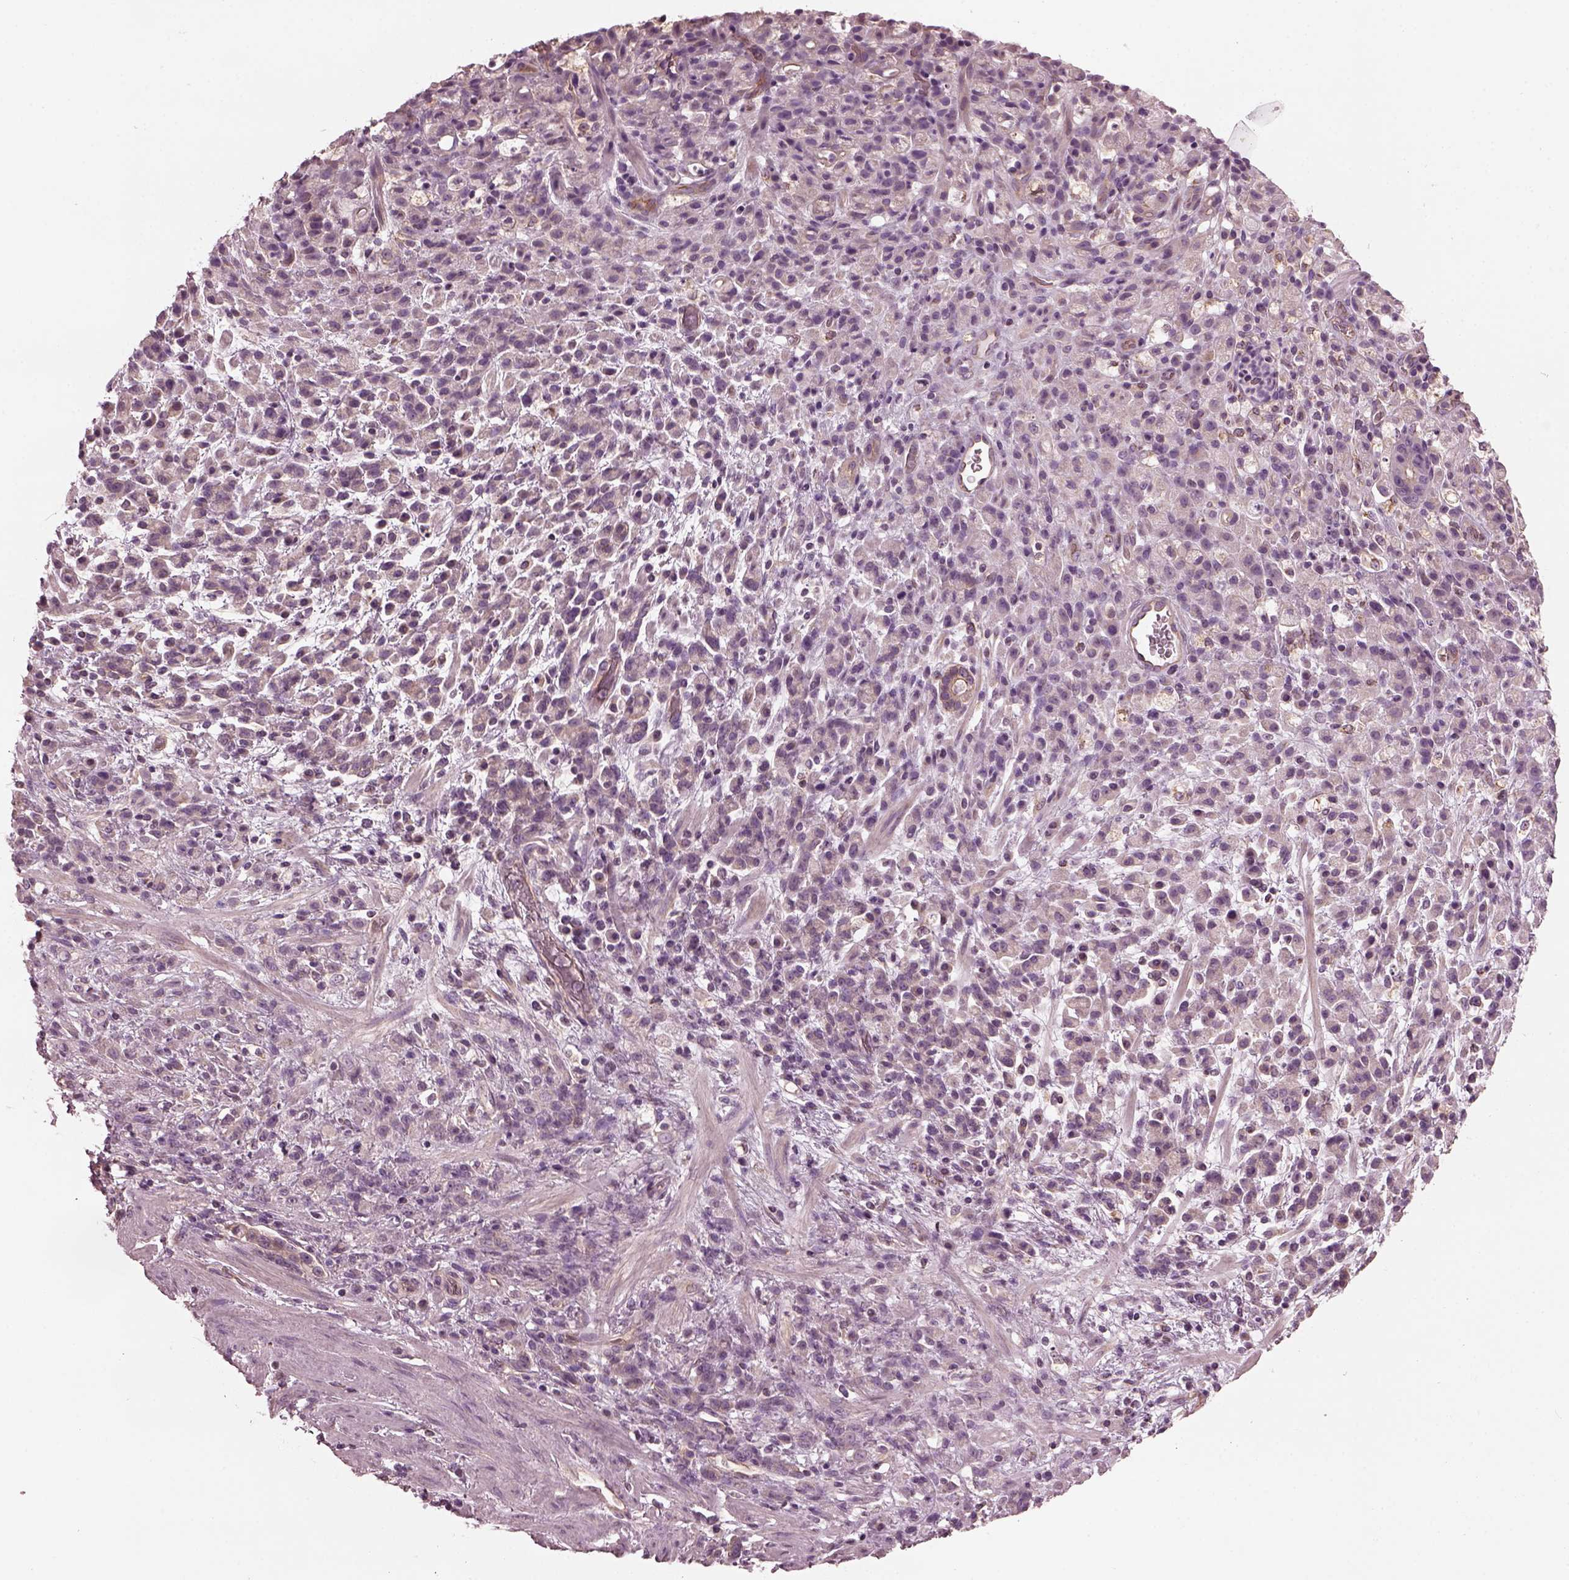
{"staining": {"intensity": "weak", "quantity": "<25%", "location": "cytoplasmic/membranous"}, "tissue": "stomach cancer", "cell_type": "Tumor cells", "image_type": "cancer", "snomed": [{"axis": "morphology", "description": "Adenocarcinoma, NOS"}, {"axis": "topography", "description": "Stomach"}], "caption": "The immunohistochemistry (IHC) micrograph has no significant positivity in tumor cells of adenocarcinoma (stomach) tissue.", "gene": "ODAD1", "patient": {"sex": "female", "age": 60}}